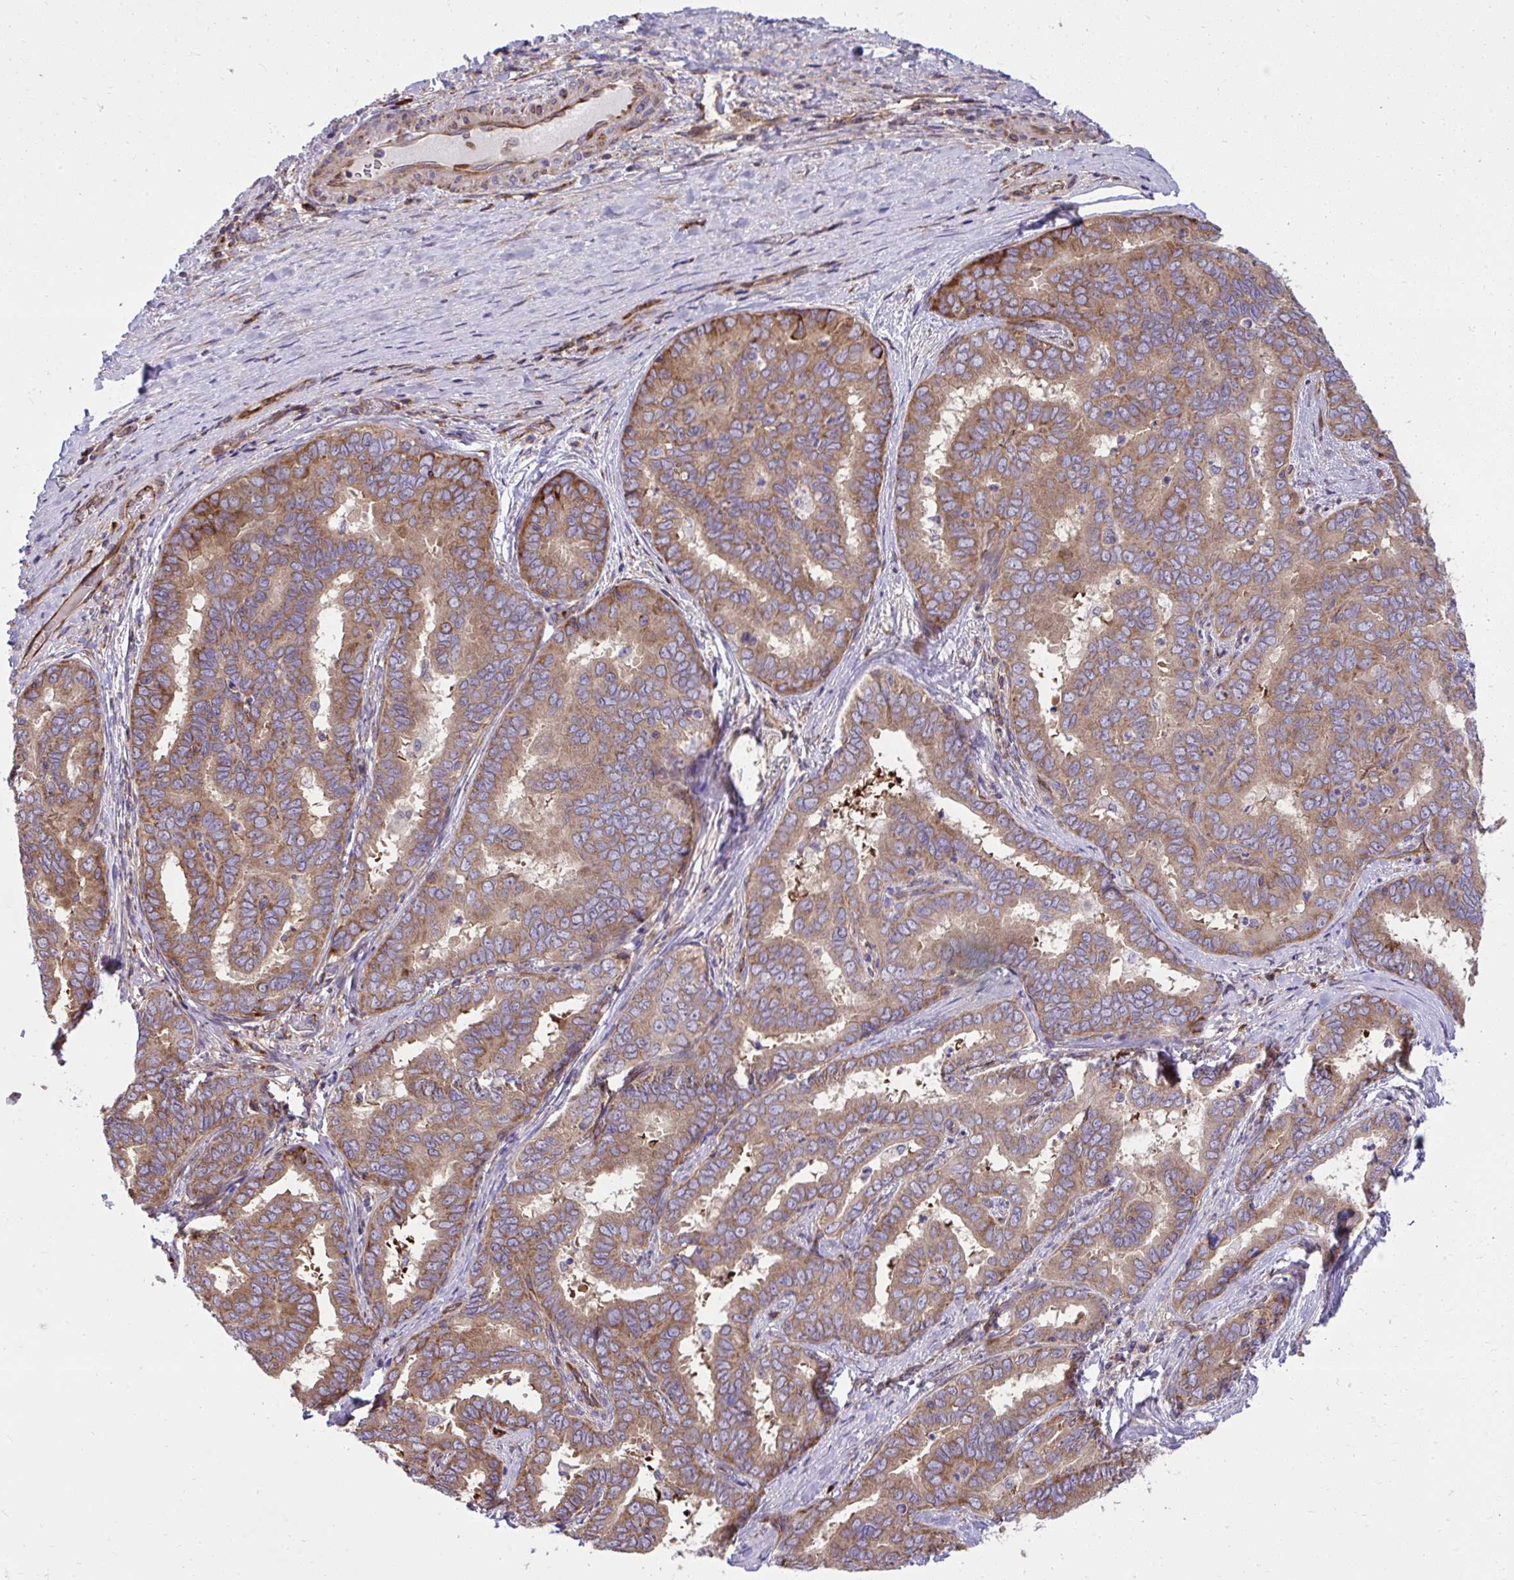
{"staining": {"intensity": "moderate", "quantity": ">75%", "location": "cytoplasmic/membranous"}, "tissue": "liver cancer", "cell_type": "Tumor cells", "image_type": "cancer", "snomed": [{"axis": "morphology", "description": "Cholangiocarcinoma"}, {"axis": "topography", "description": "Liver"}], "caption": "This photomicrograph reveals liver cholangiocarcinoma stained with immunohistochemistry (IHC) to label a protein in brown. The cytoplasmic/membranous of tumor cells show moderate positivity for the protein. Nuclei are counter-stained blue.", "gene": "NMNAT3", "patient": {"sex": "female", "age": 64}}